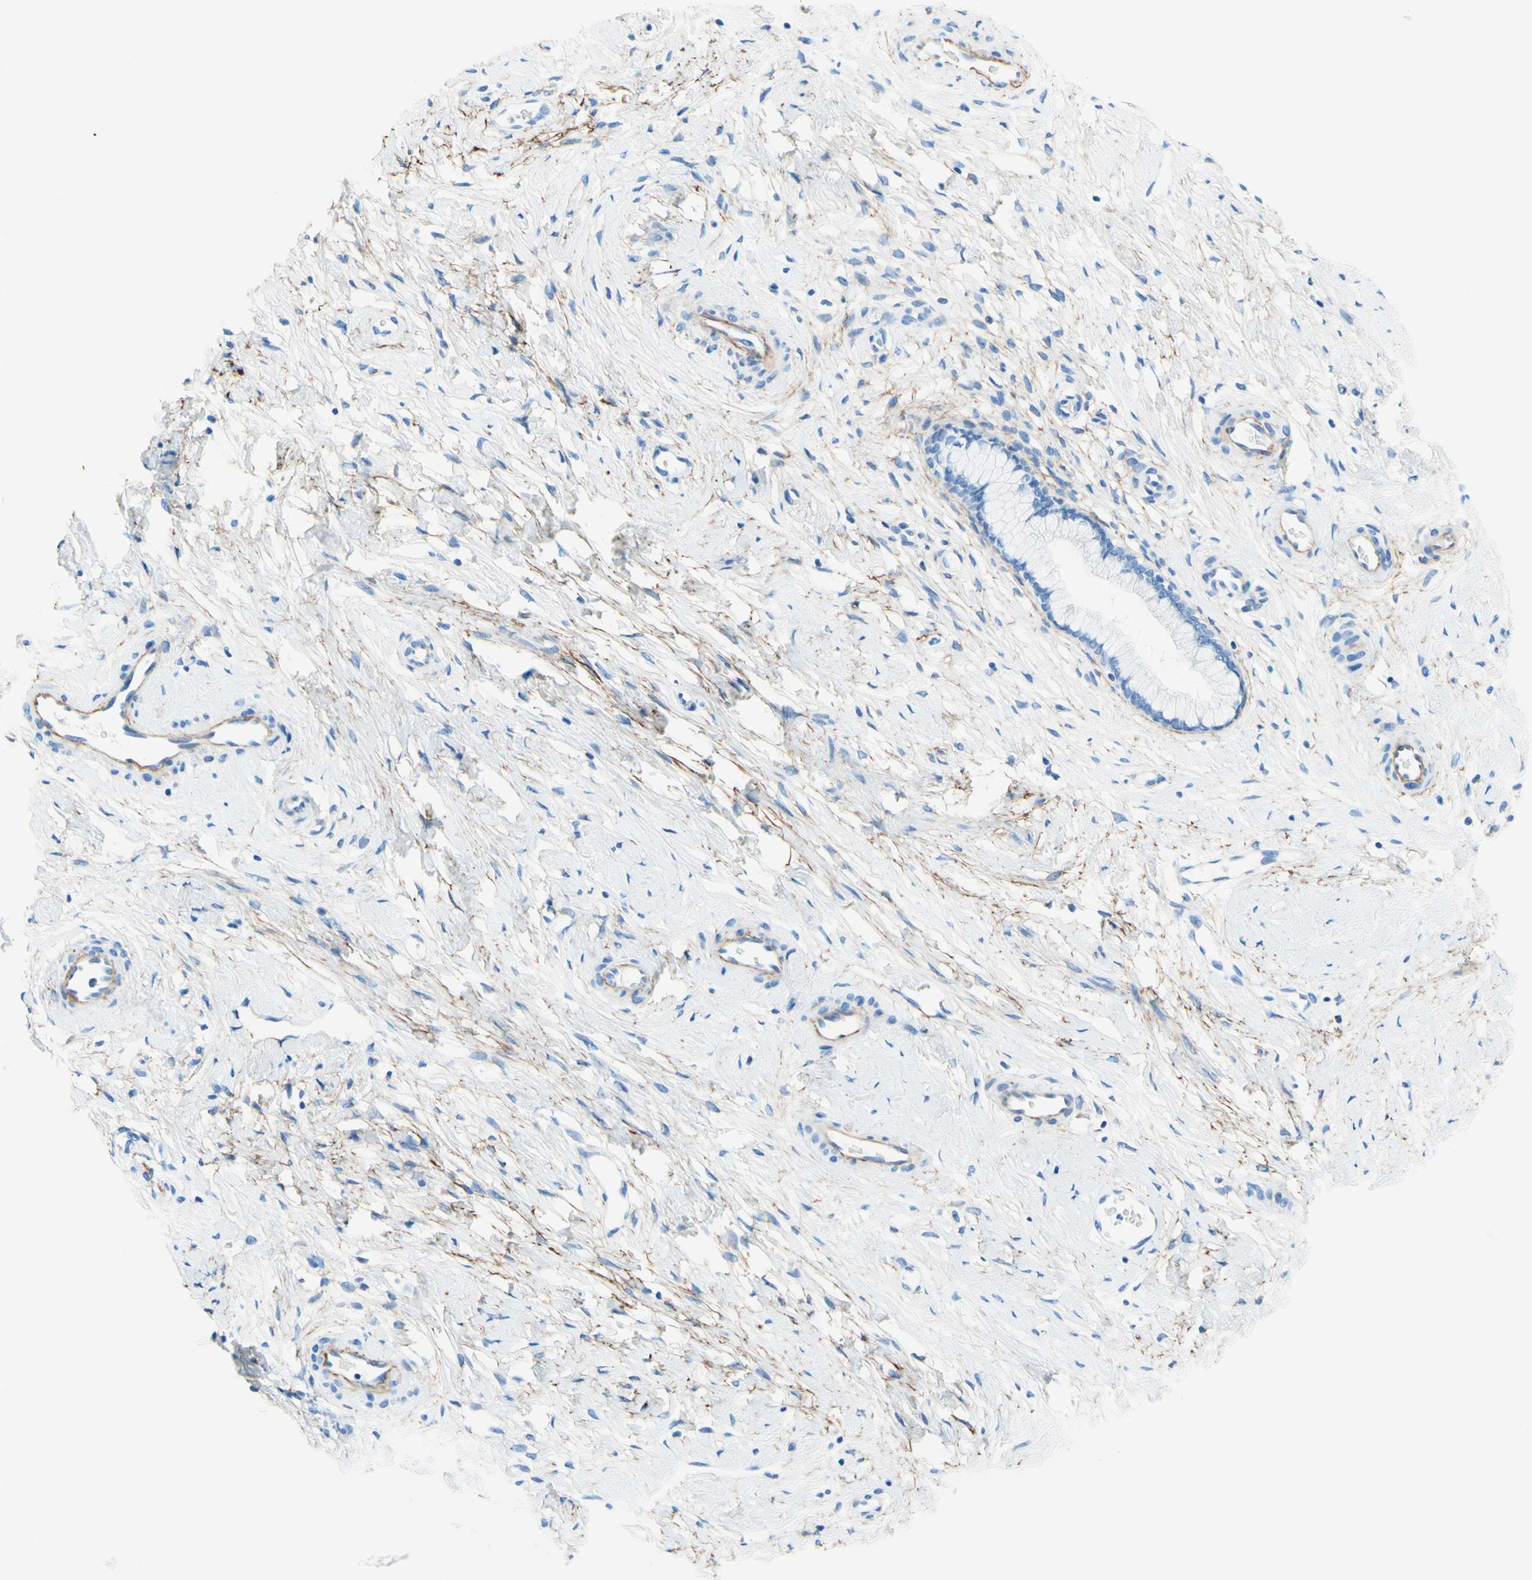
{"staining": {"intensity": "negative", "quantity": "none", "location": "none"}, "tissue": "cervix", "cell_type": "Glandular cells", "image_type": "normal", "snomed": [{"axis": "morphology", "description": "Normal tissue, NOS"}, {"axis": "topography", "description": "Cervix"}], "caption": "The micrograph demonstrates no significant expression in glandular cells of cervix.", "gene": "MFAP5", "patient": {"sex": "female", "age": 65}}